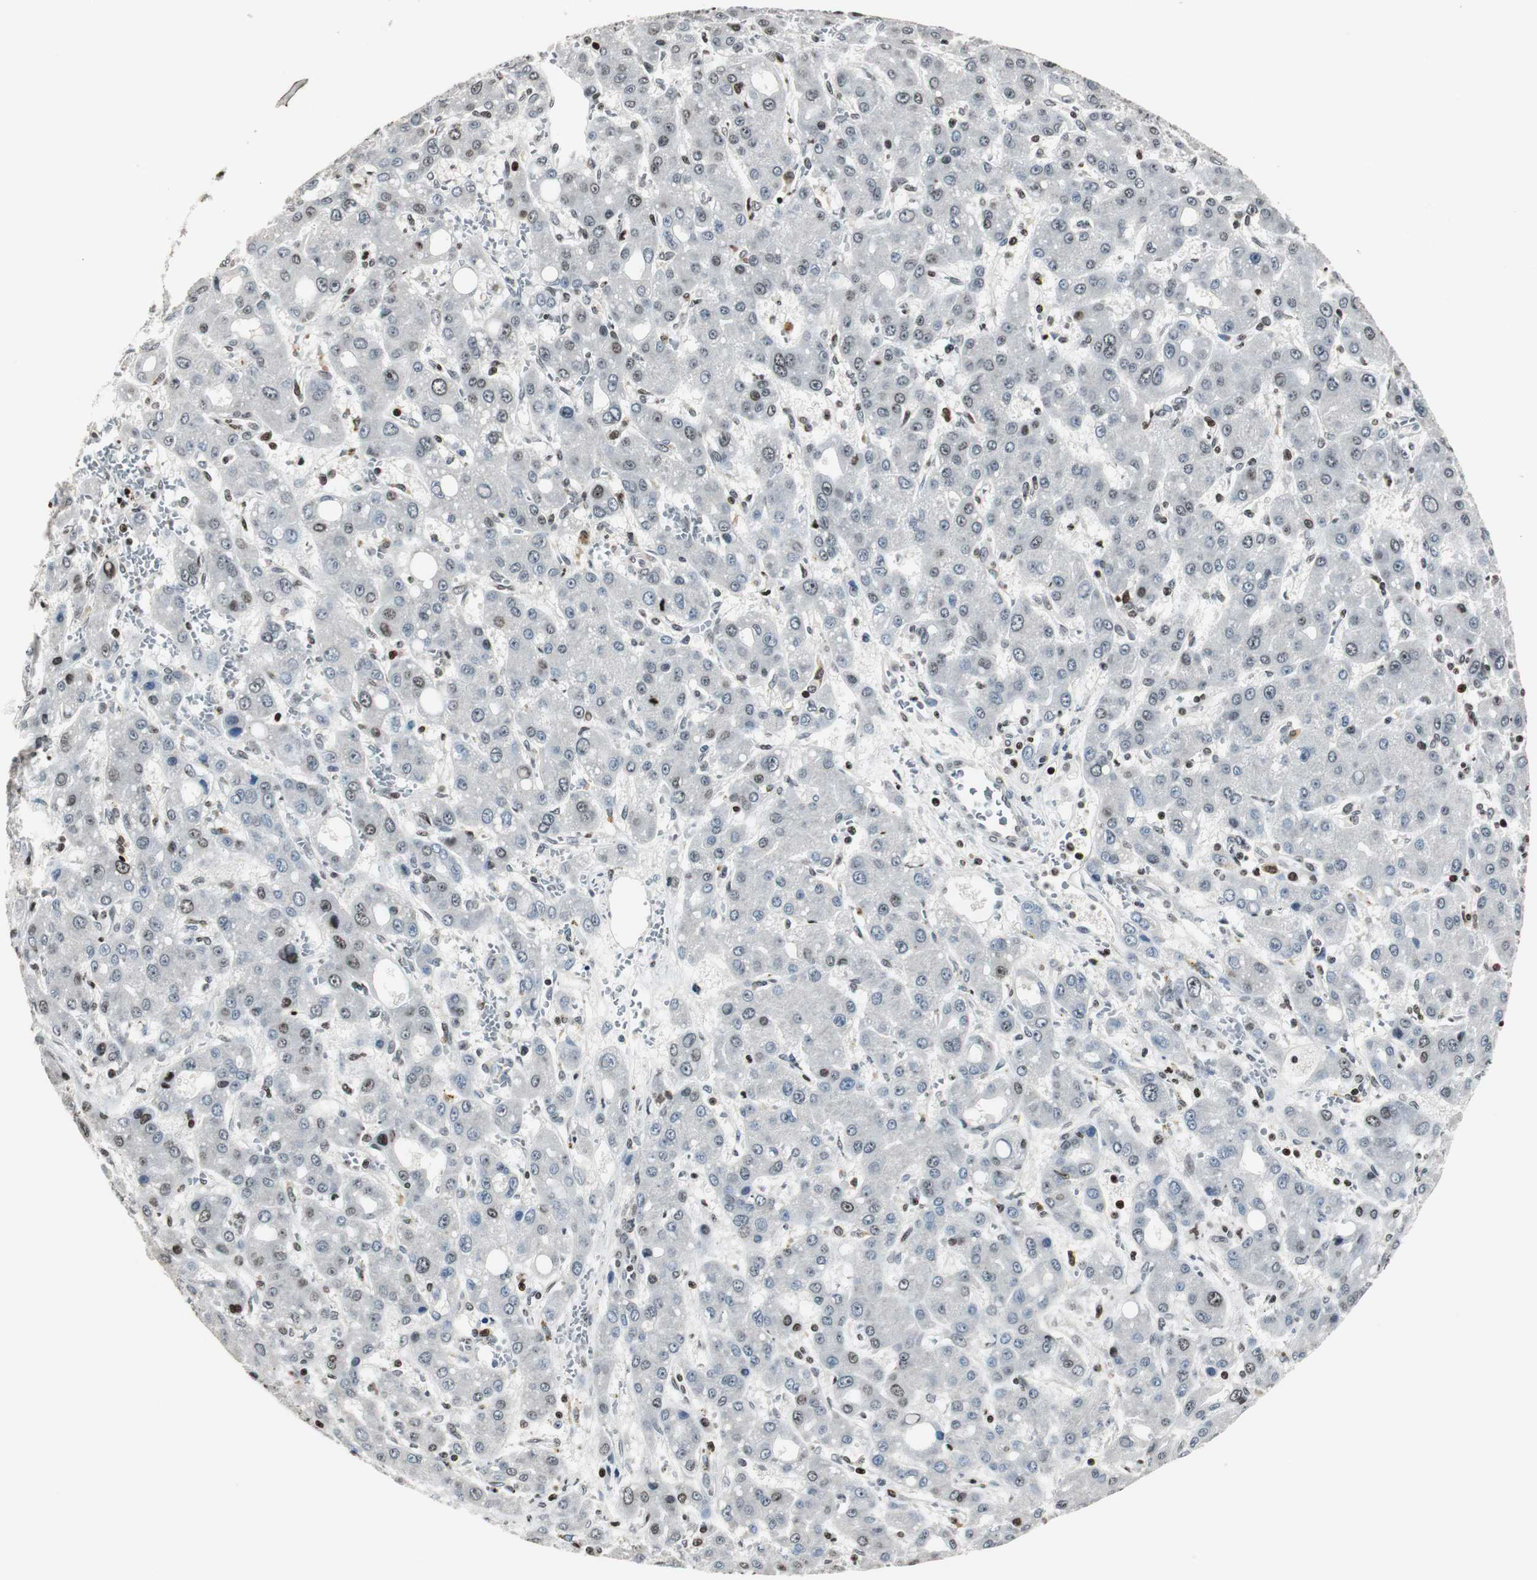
{"staining": {"intensity": "moderate", "quantity": ">75%", "location": "nuclear"}, "tissue": "liver cancer", "cell_type": "Tumor cells", "image_type": "cancer", "snomed": [{"axis": "morphology", "description": "Carcinoma, Hepatocellular, NOS"}, {"axis": "topography", "description": "Liver"}], "caption": "Liver cancer (hepatocellular carcinoma) was stained to show a protein in brown. There is medium levels of moderate nuclear expression in approximately >75% of tumor cells.", "gene": "PAXIP1", "patient": {"sex": "male", "age": 55}}